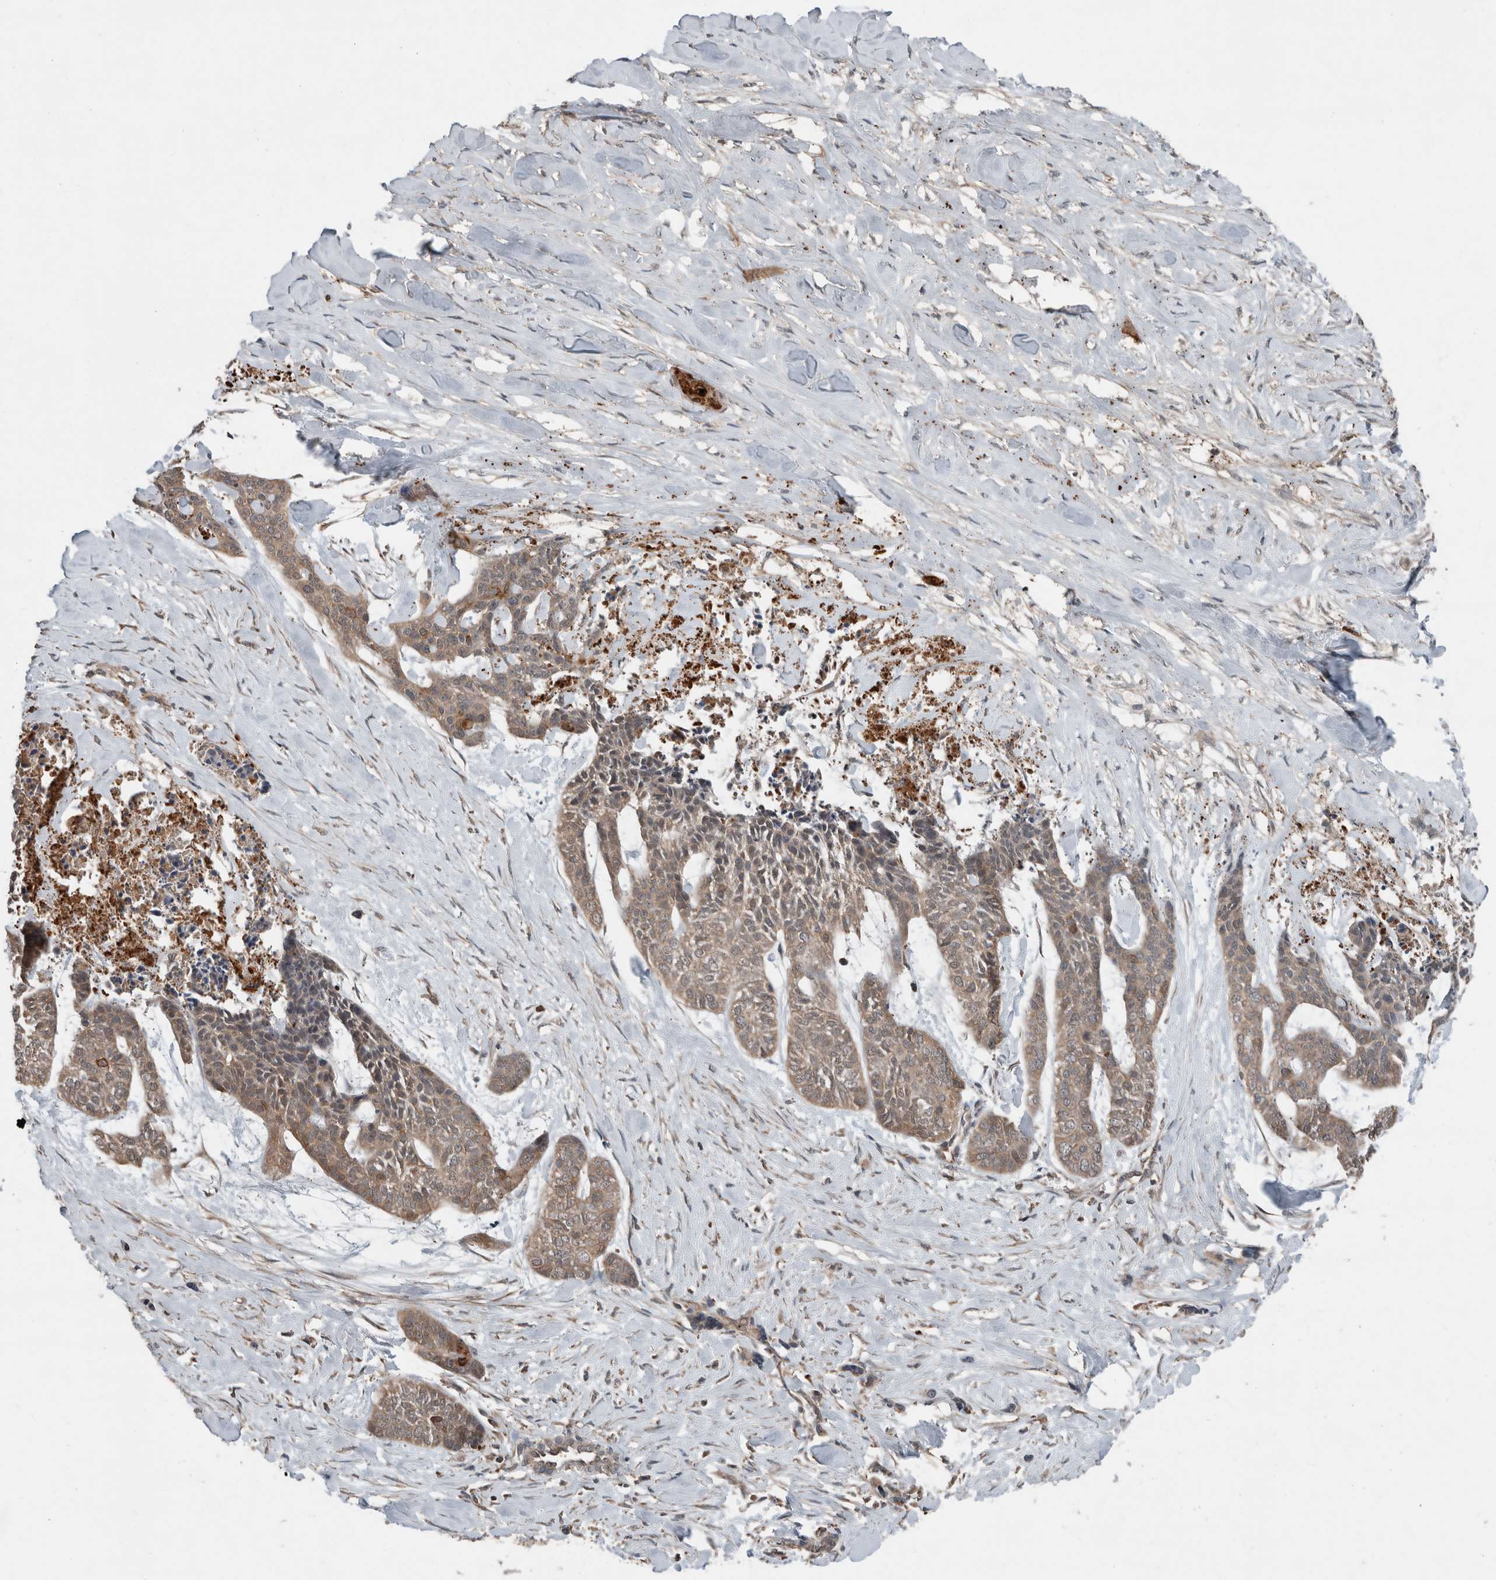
{"staining": {"intensity": "weak", "quantity": ">75%", "location": "cytoplasmic/membranous"}, "tissue": "skin cancer", "cell_type": "Tumor cells", "image_type": "cancer", "snomed": [{"axis": "morphology", "description": "Basal cell carcinoma"}, {"axis": "topography", "description": "Skin"}], "caption": "A photomicrograph of skin basal cell carcinoma stained for a protein displays weak cytoplasmic/membranous brown staining in tumor cells.", "gene": "KLK14", "patient": {"sex": "female", "age": 64}}